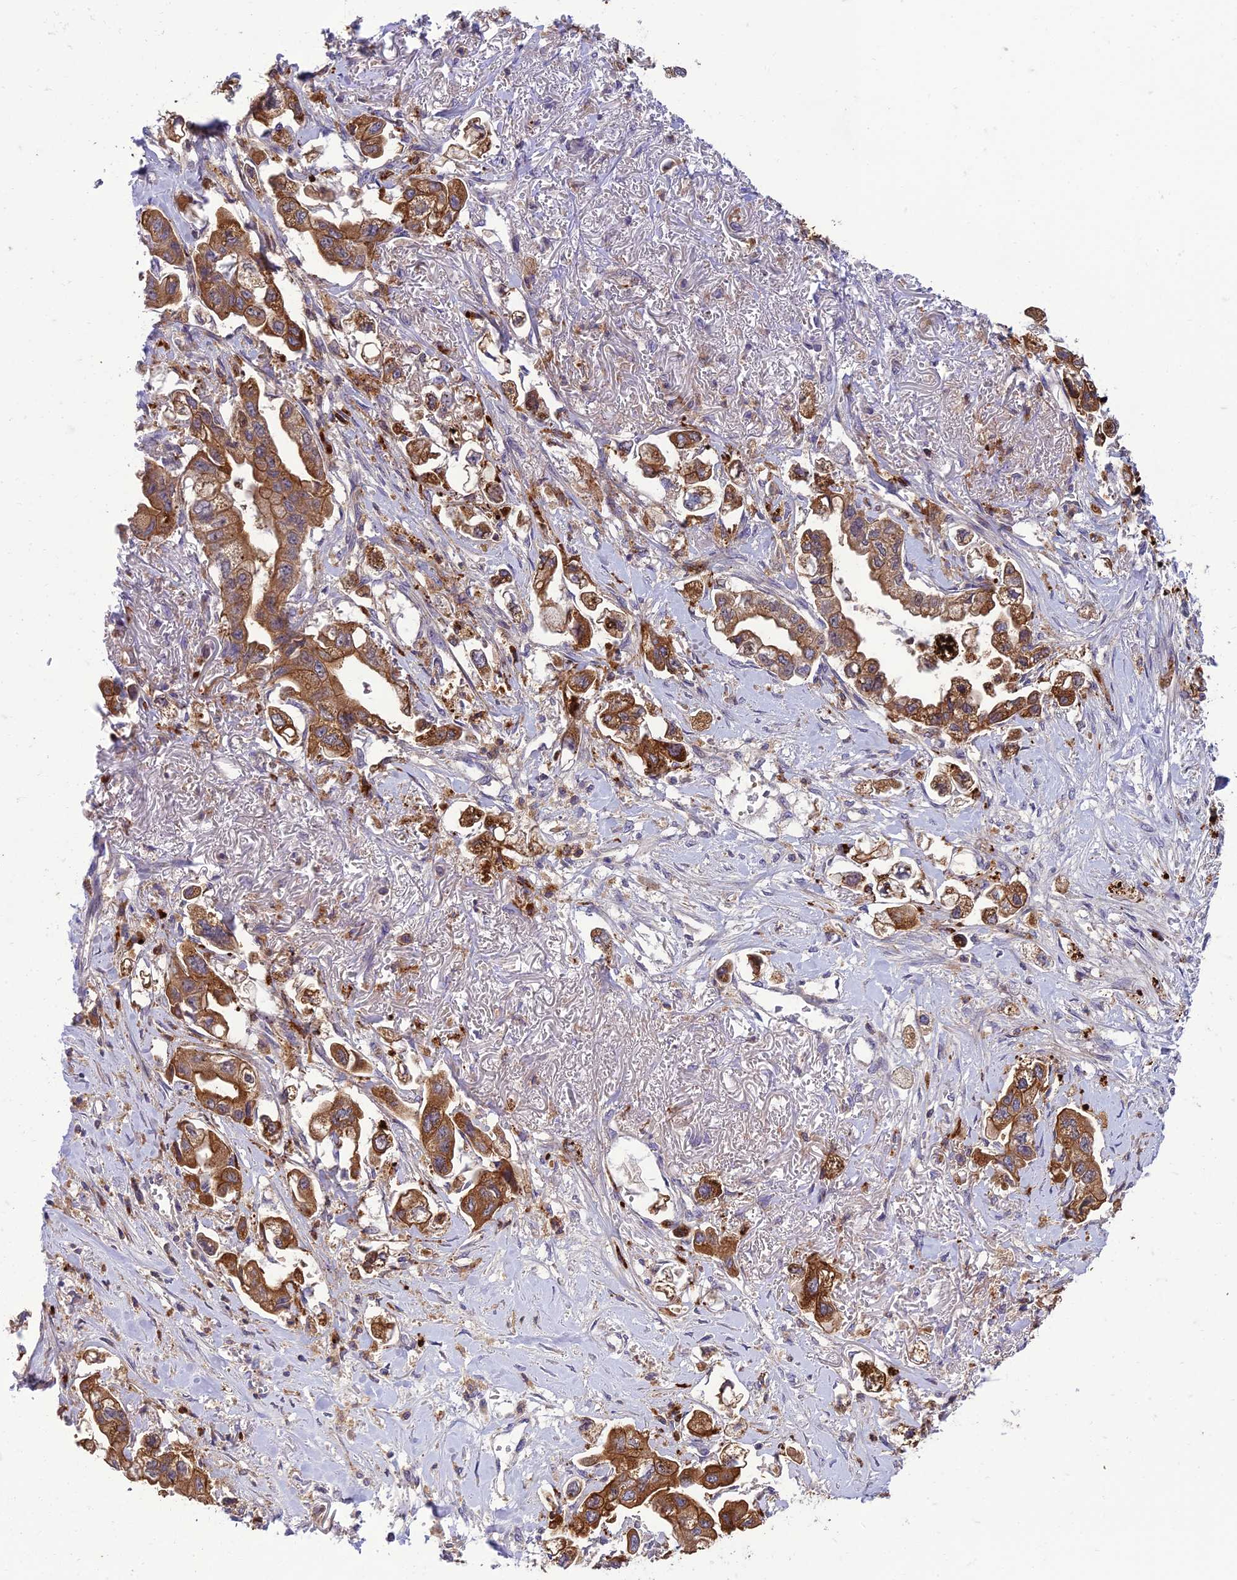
{"staining": {"intensity": "strong", "quantity": ">75%", "location": "cytoplasmic/membranous"}, "tissue": "stomach cancer", "cell_type": "Tumor cells", "image_type": "cancer", "snomed": [{"axis": "morphology", "description": "Adenocarcinoma, NOS"}, {"axis": "topography", "description": "Stomach"}], "caption": "Strong cytoplasmic/membranous positivity for a protein is appreciated in approximately >75% of tumor cells of adenocarcinoma (stomach) using immunohistochemistry.", "gene": "IRAK3", "patient": {"sex": "male", "age": 62}}